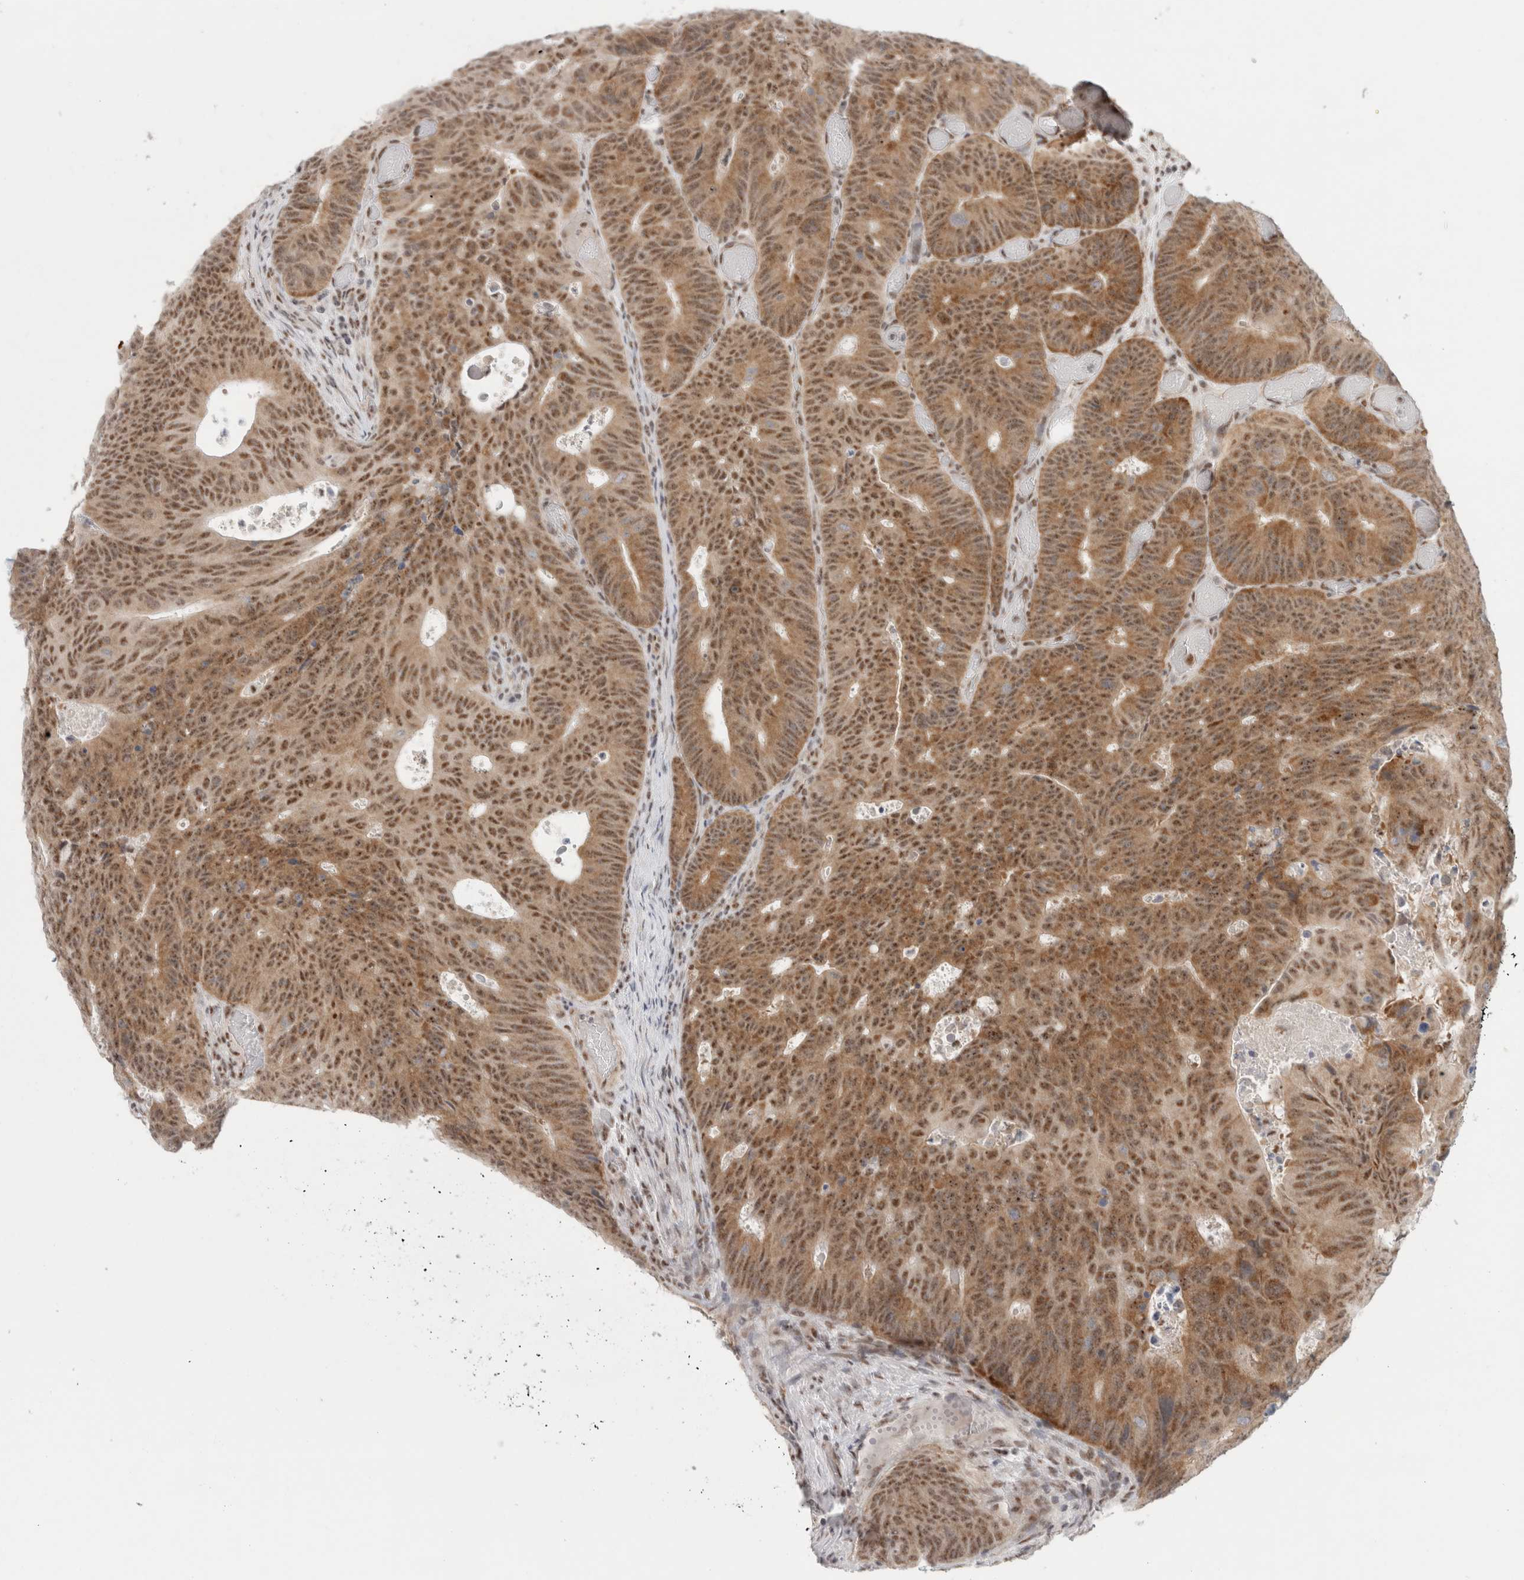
{"staining": {"intensity": "moderate", "quantity": ">75%", "location": "cytoplasmic/membranous,nuclear"}, "tissue": "colorectal cancer", "cell_type": "Tumor cells", "image_type": "cancer", "snomed": [{"axis": "morphology", "description": "Adenocarcinoma, NOS"}, {"axis": "topography", "description": "Colon"}], "caption": "Immunohistochemistry micrograph of neoplastic tissue: colorectal adenocarcinoma stained using immunohistochemistry (IHC) demonstrates medium levels of moderate protein expression localized specifically in the cytoplasmic/membranous and nuclear of tumor cells, appearing as a cytoplasmic/membranous and nuclear brown color.", "gene": "TRMT12", "patient": {"sex": "male", "age": 87}}